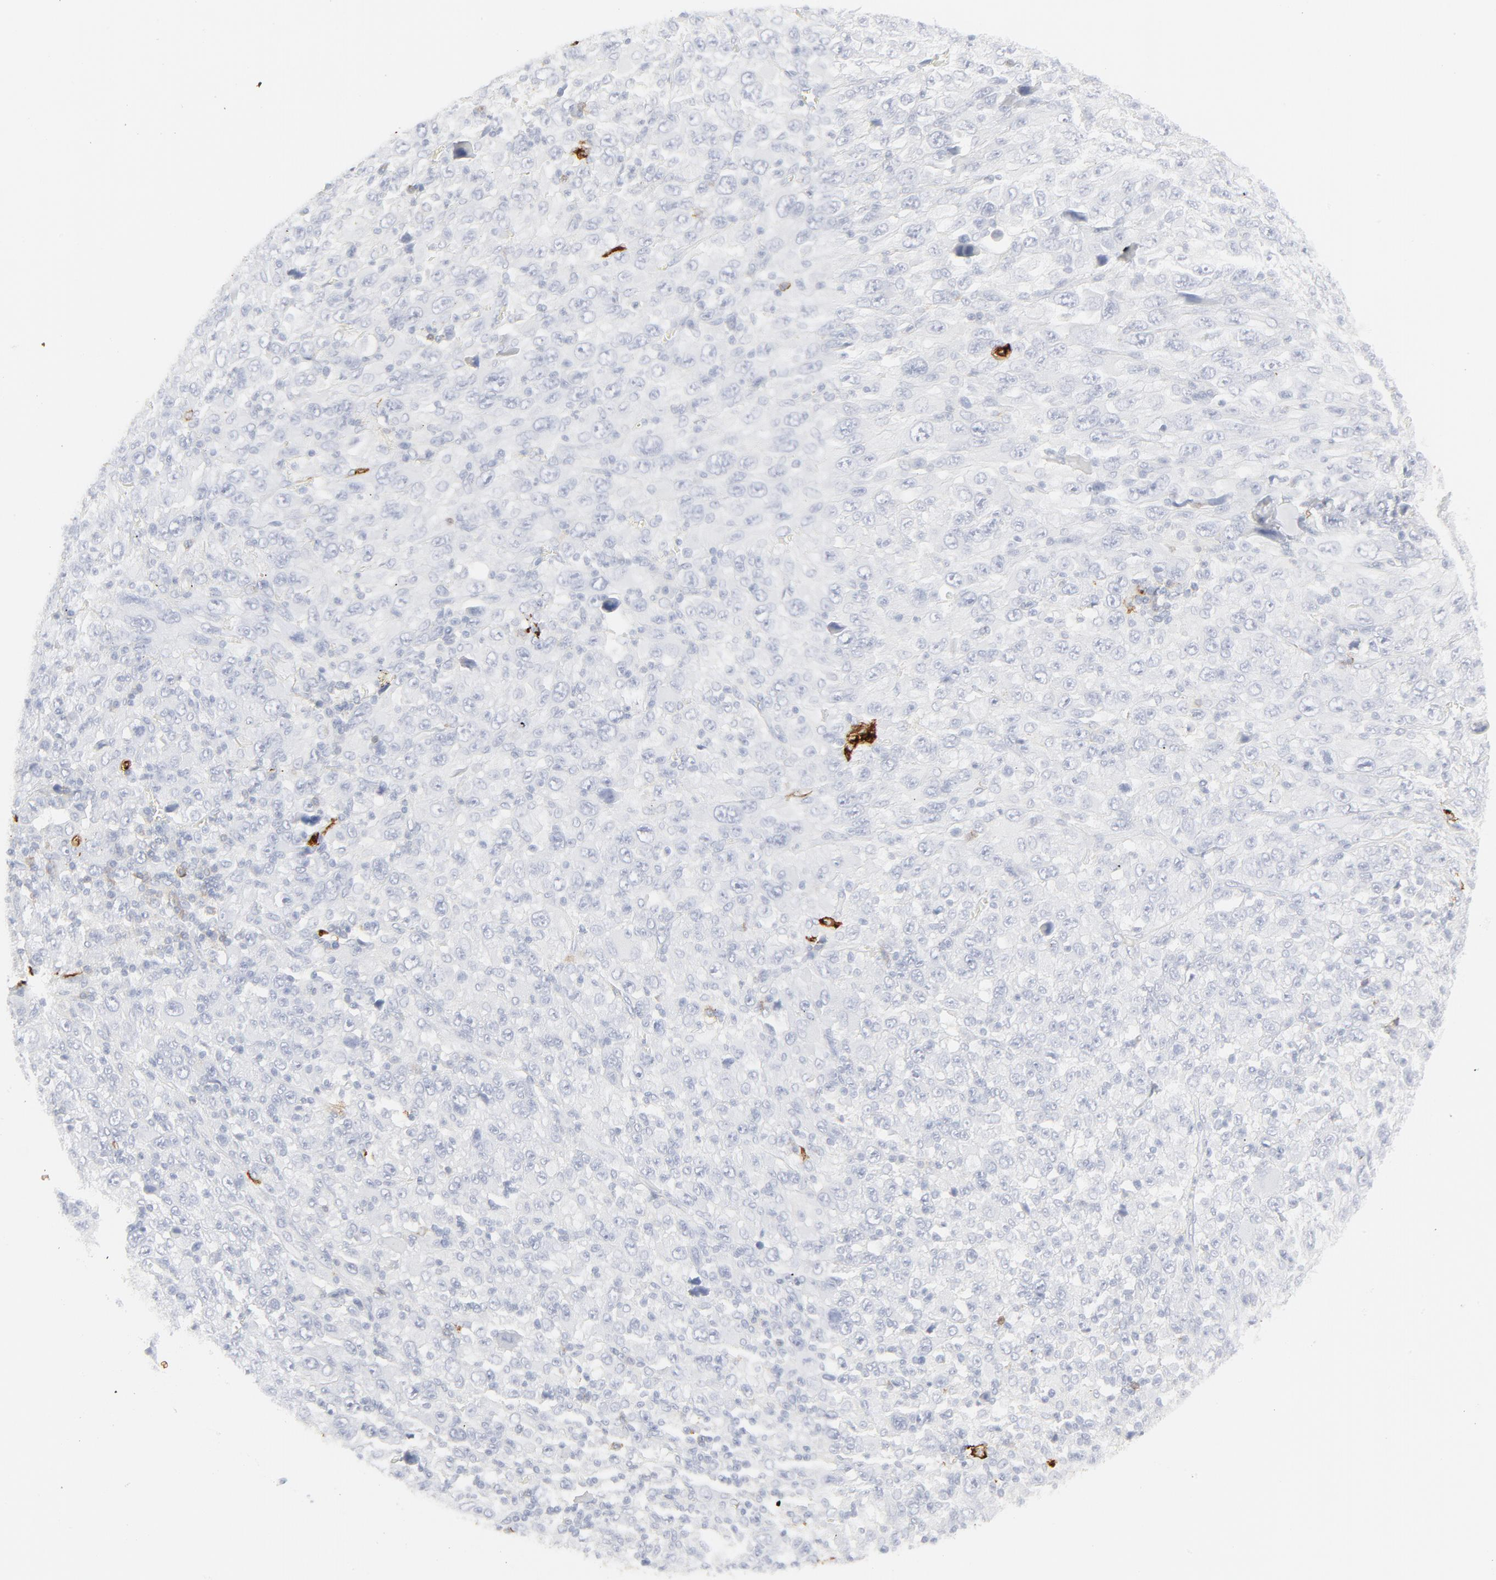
{"staining": {"intensity": "negative", "quantity": "none", "location": "none"}, "tissue": "melanoma", "cell_type": "Tumor cells", "image_type": "cancer", "snomed": [{"axis": "morphology", "description": "Malignant melanoma, Metastatic site"}, {"axis": "topography", "description": "Skin"}], "caption": "There is no significant positivity in tumor cells of melanoma.", "gene": "CCR7", "patient": {"sex": "female", "age": 56}}